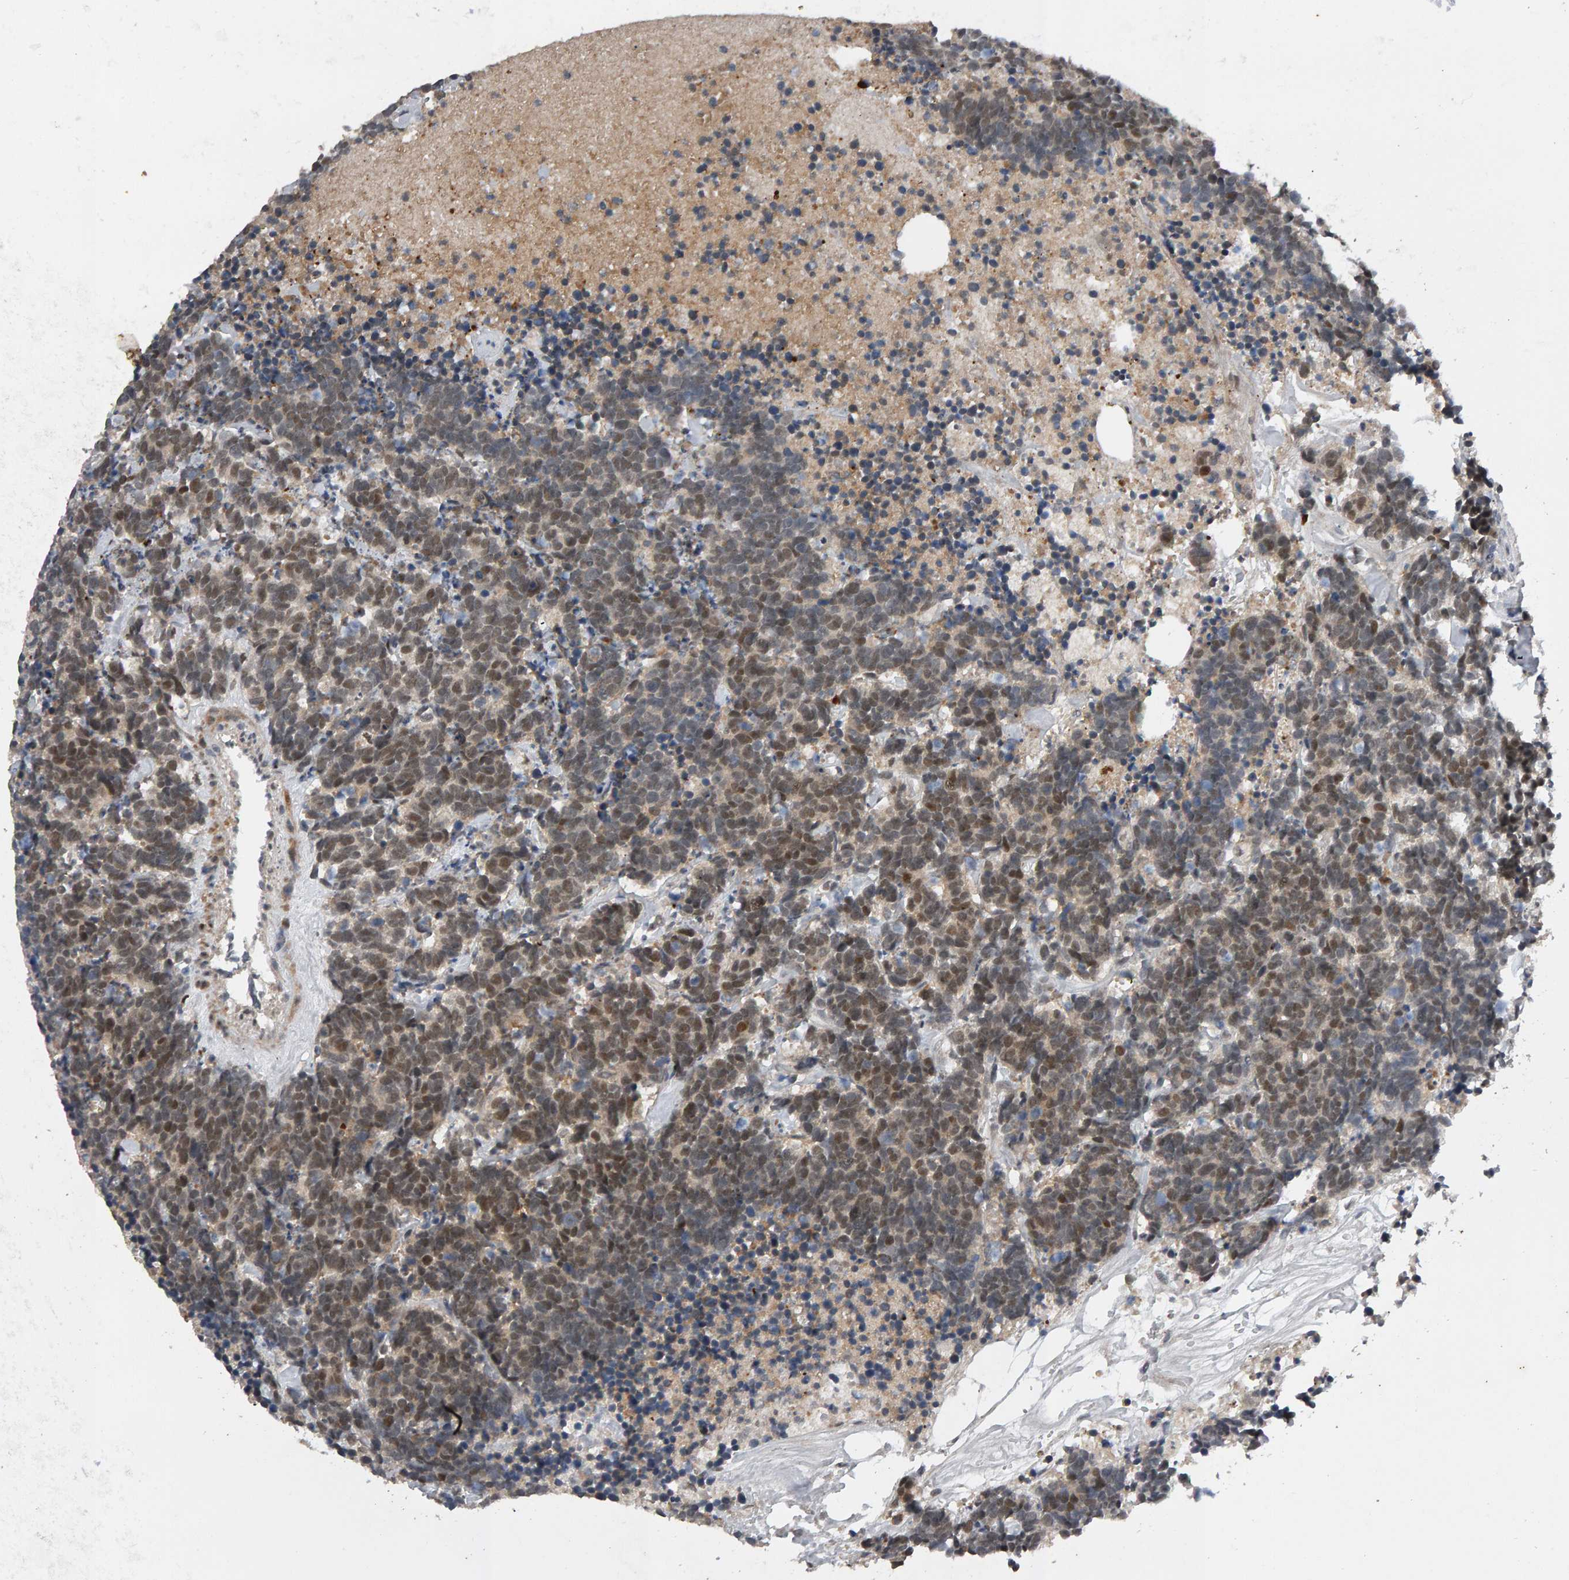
{"staining": {"intensity": "weak", "quantity": ">75%", "location": "nuclear"}, "tissue": "carcinoid", "cell_type": "Tumor cells", "image_type": "cancer", "snomed": [{"axis": "morphology", "description": "Carcinoma, NOS"}, {"axis": "morphology", "description": "Carcinoid, malignant, NOS"}, {"axis": "topography", "description": "Urinary bladder"}], "caption": "Malignant carcinoid stained with DAB immunohistochemistry (IHC) displays low levels of weak nuclear staining in about >75% of tumor cells.", "gene": "IPO8", "patient": {"sex": "male", "age": 57}}